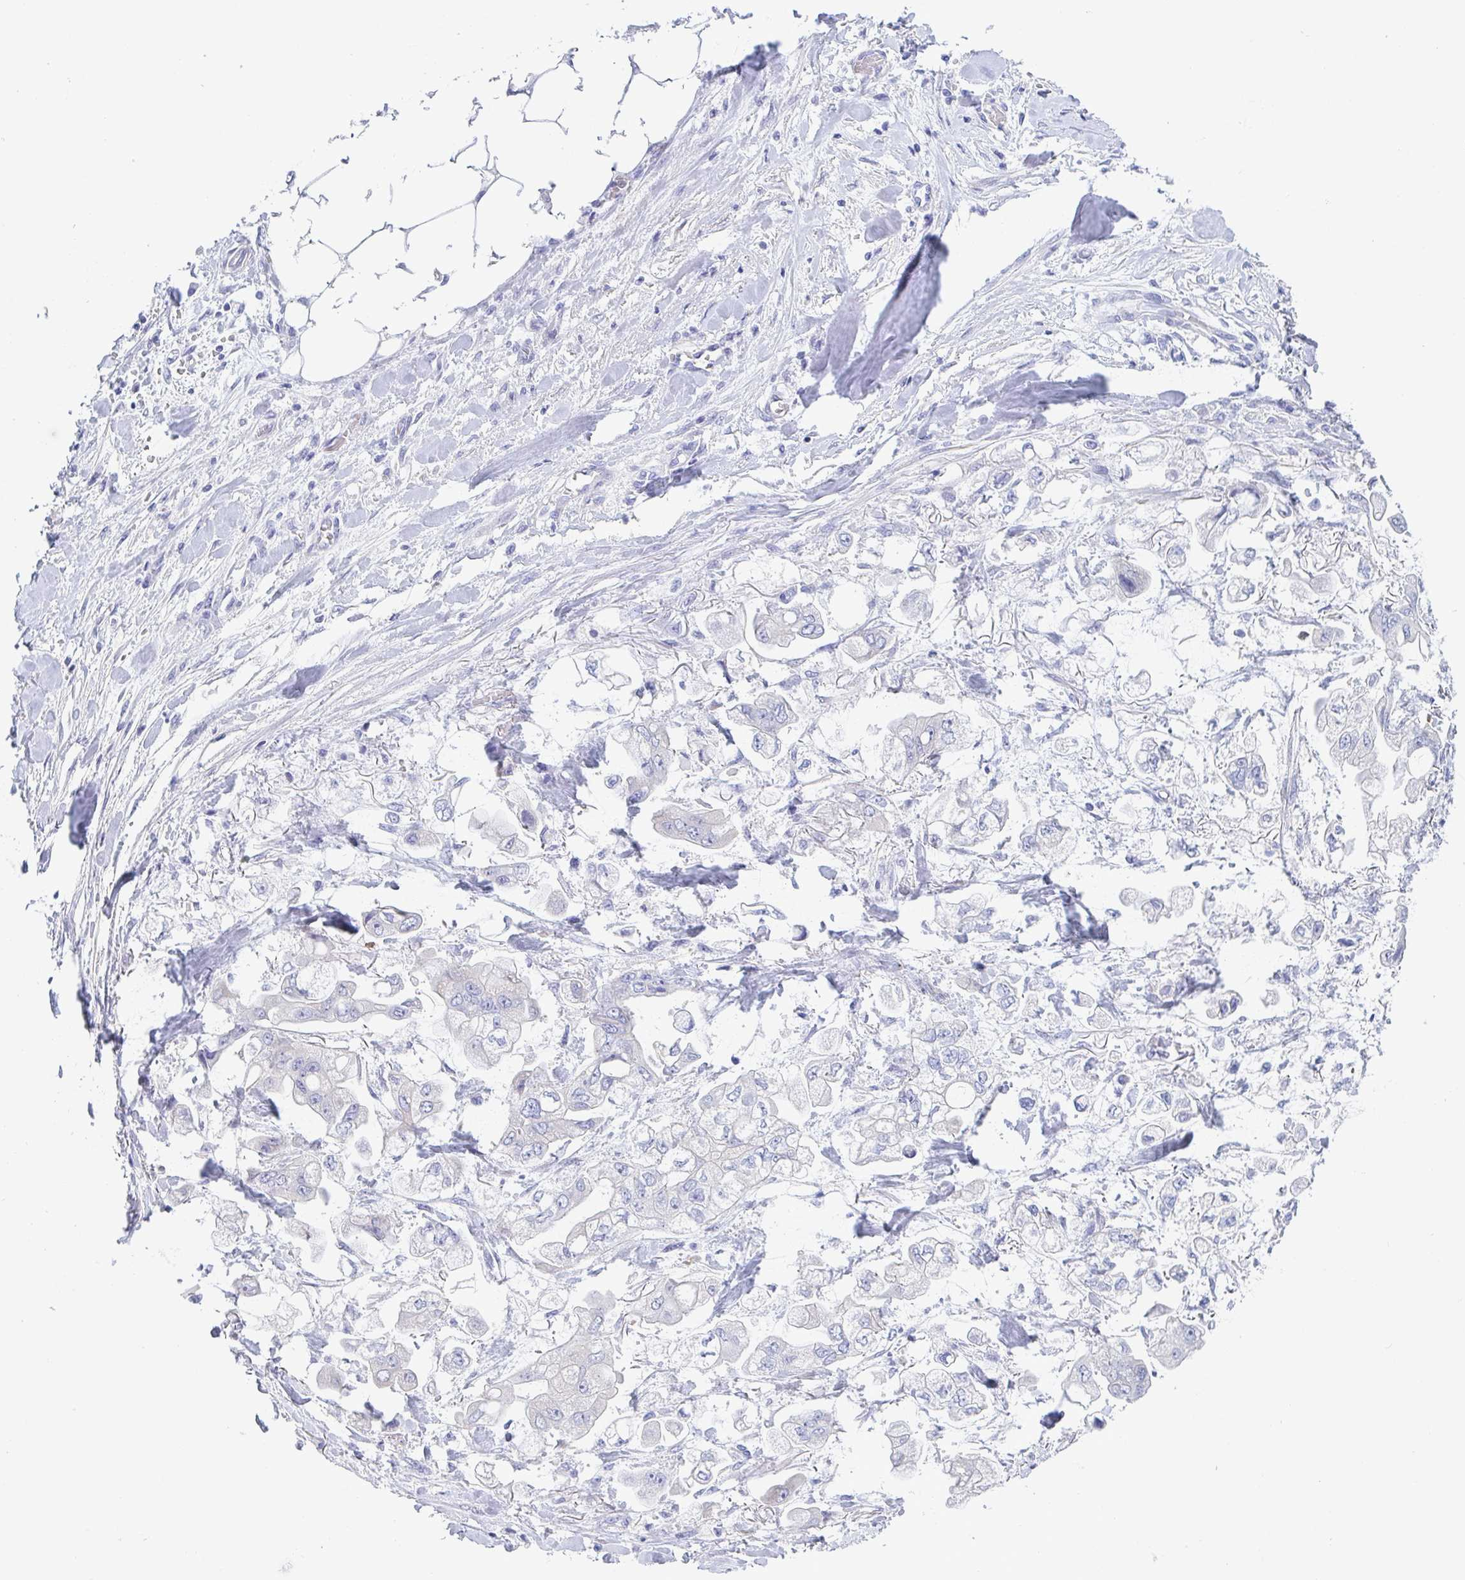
{"staining": {"intensity": "negative", "quantity": "none", "location": "none"}, "tissue": "stomach cancer", "cell_type": "Tumor cells", "image_type": "cancer", "snomed": [{"axis": "morphology", "description": "Adenocarcinoma, NOS"}, {"axis": "topography", "description": "Stomach"}], "caption": "DAB immunohistochemical staining of human adenocarcinoma (stomach) reveals no significant staining in tumor cells.", "gene": "CEP170B", "patient": {"sex": "male", "age": 62}}